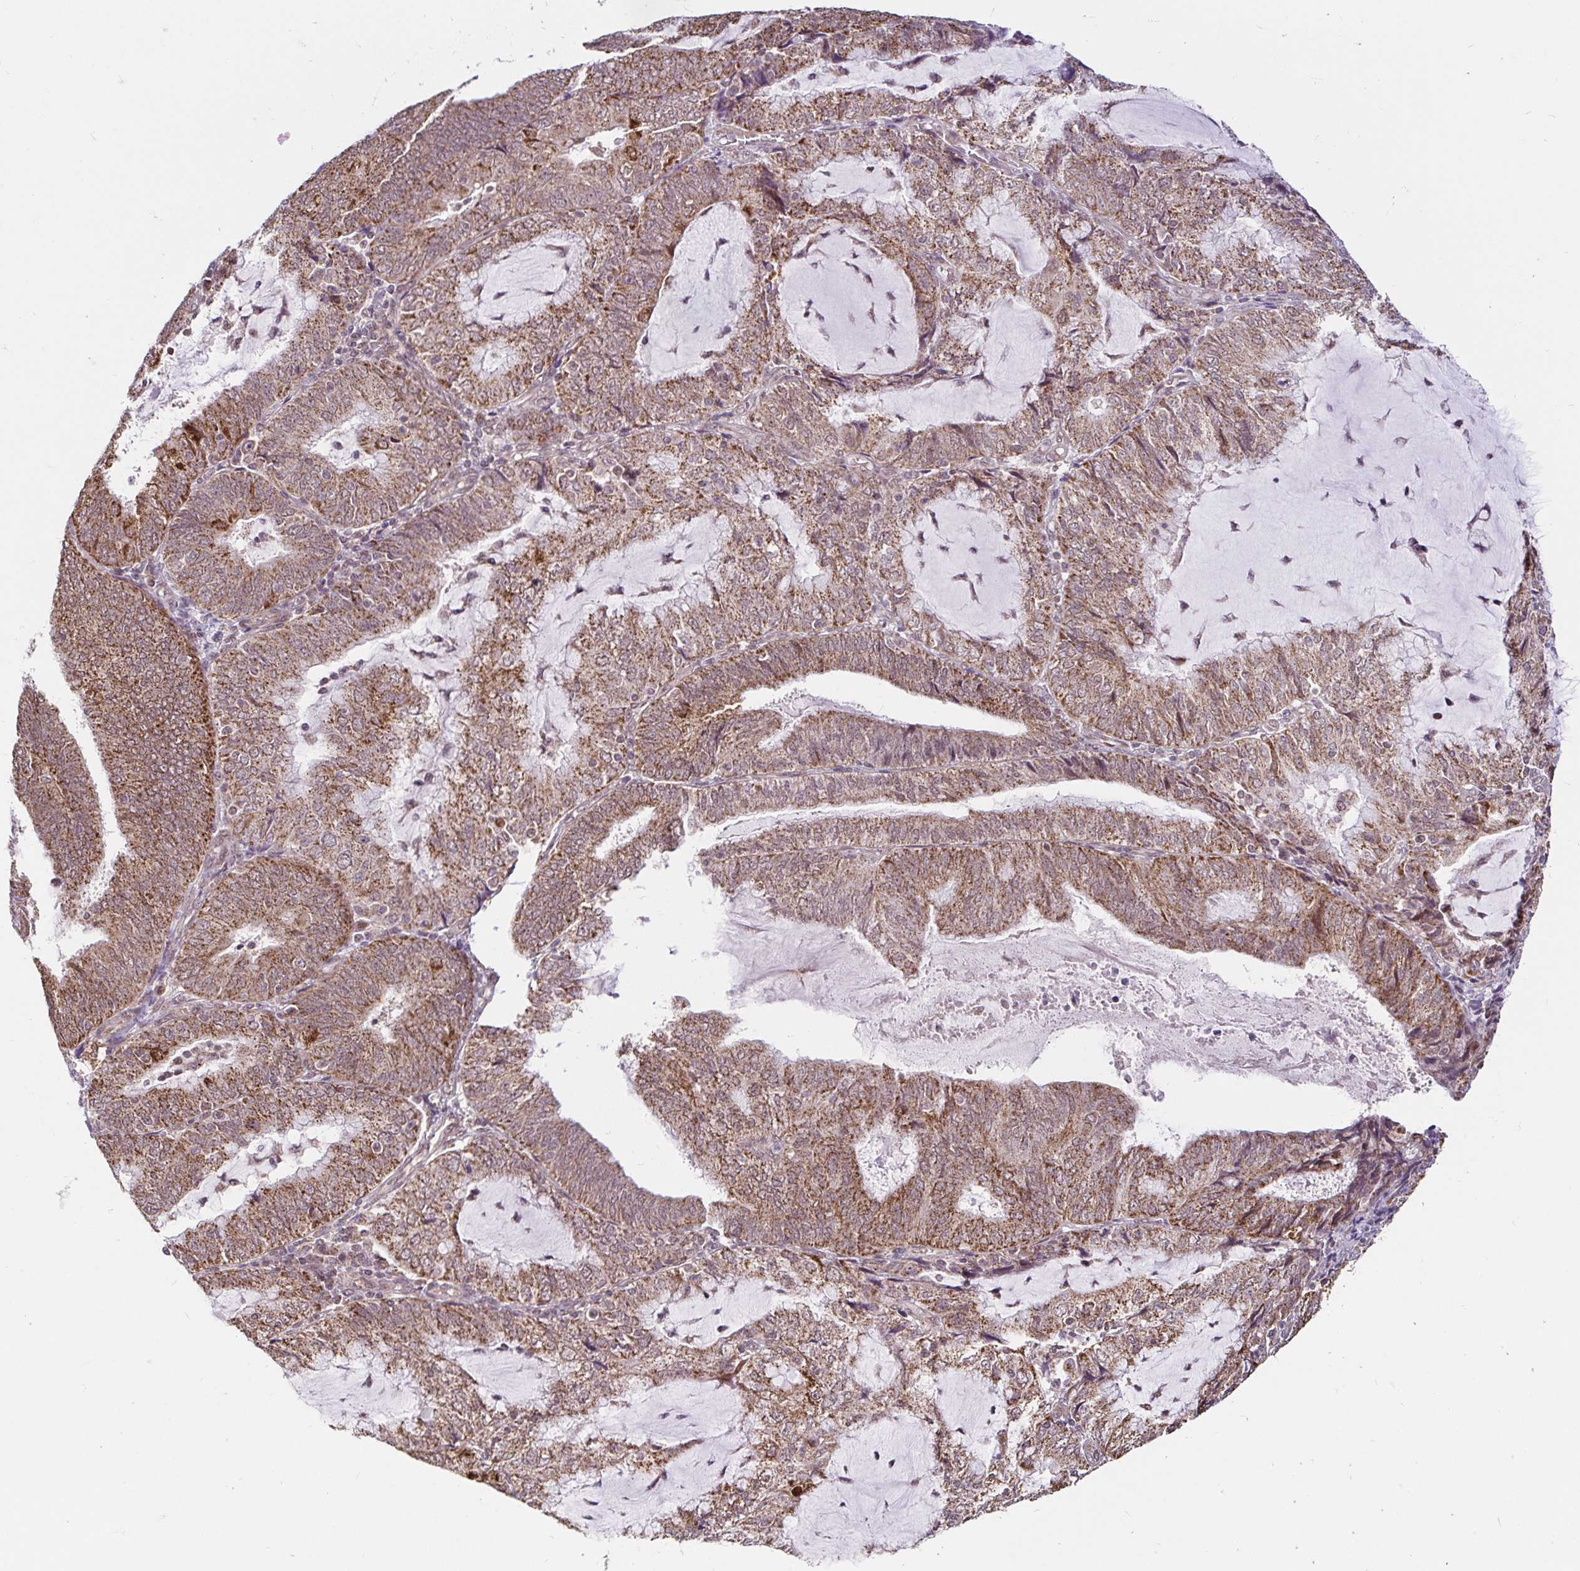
{"staining": {"intensity": "moderate", "quantity": ">75%", "location": "cytoplasmic/membranous"}, "tissue": "endometrial cancer", "cell_type": "Tumor cells", "image_type": "cancer", "snomed": [{"axis": "morphology", "description": "Adenocarcinoma, NOS"}, {"axis": "topography", "description": "Endometrium"}], "caption": "Endometrial adenocarcinoma stained with DAB (3,3'-diaminobenzidine) IHC exhibits medium levels of moderate cytoplasmic/membranous expression in about >75% of tumor cells.", "gene": "TIMM50", "patient": {"sex": "female", "age": 81}}